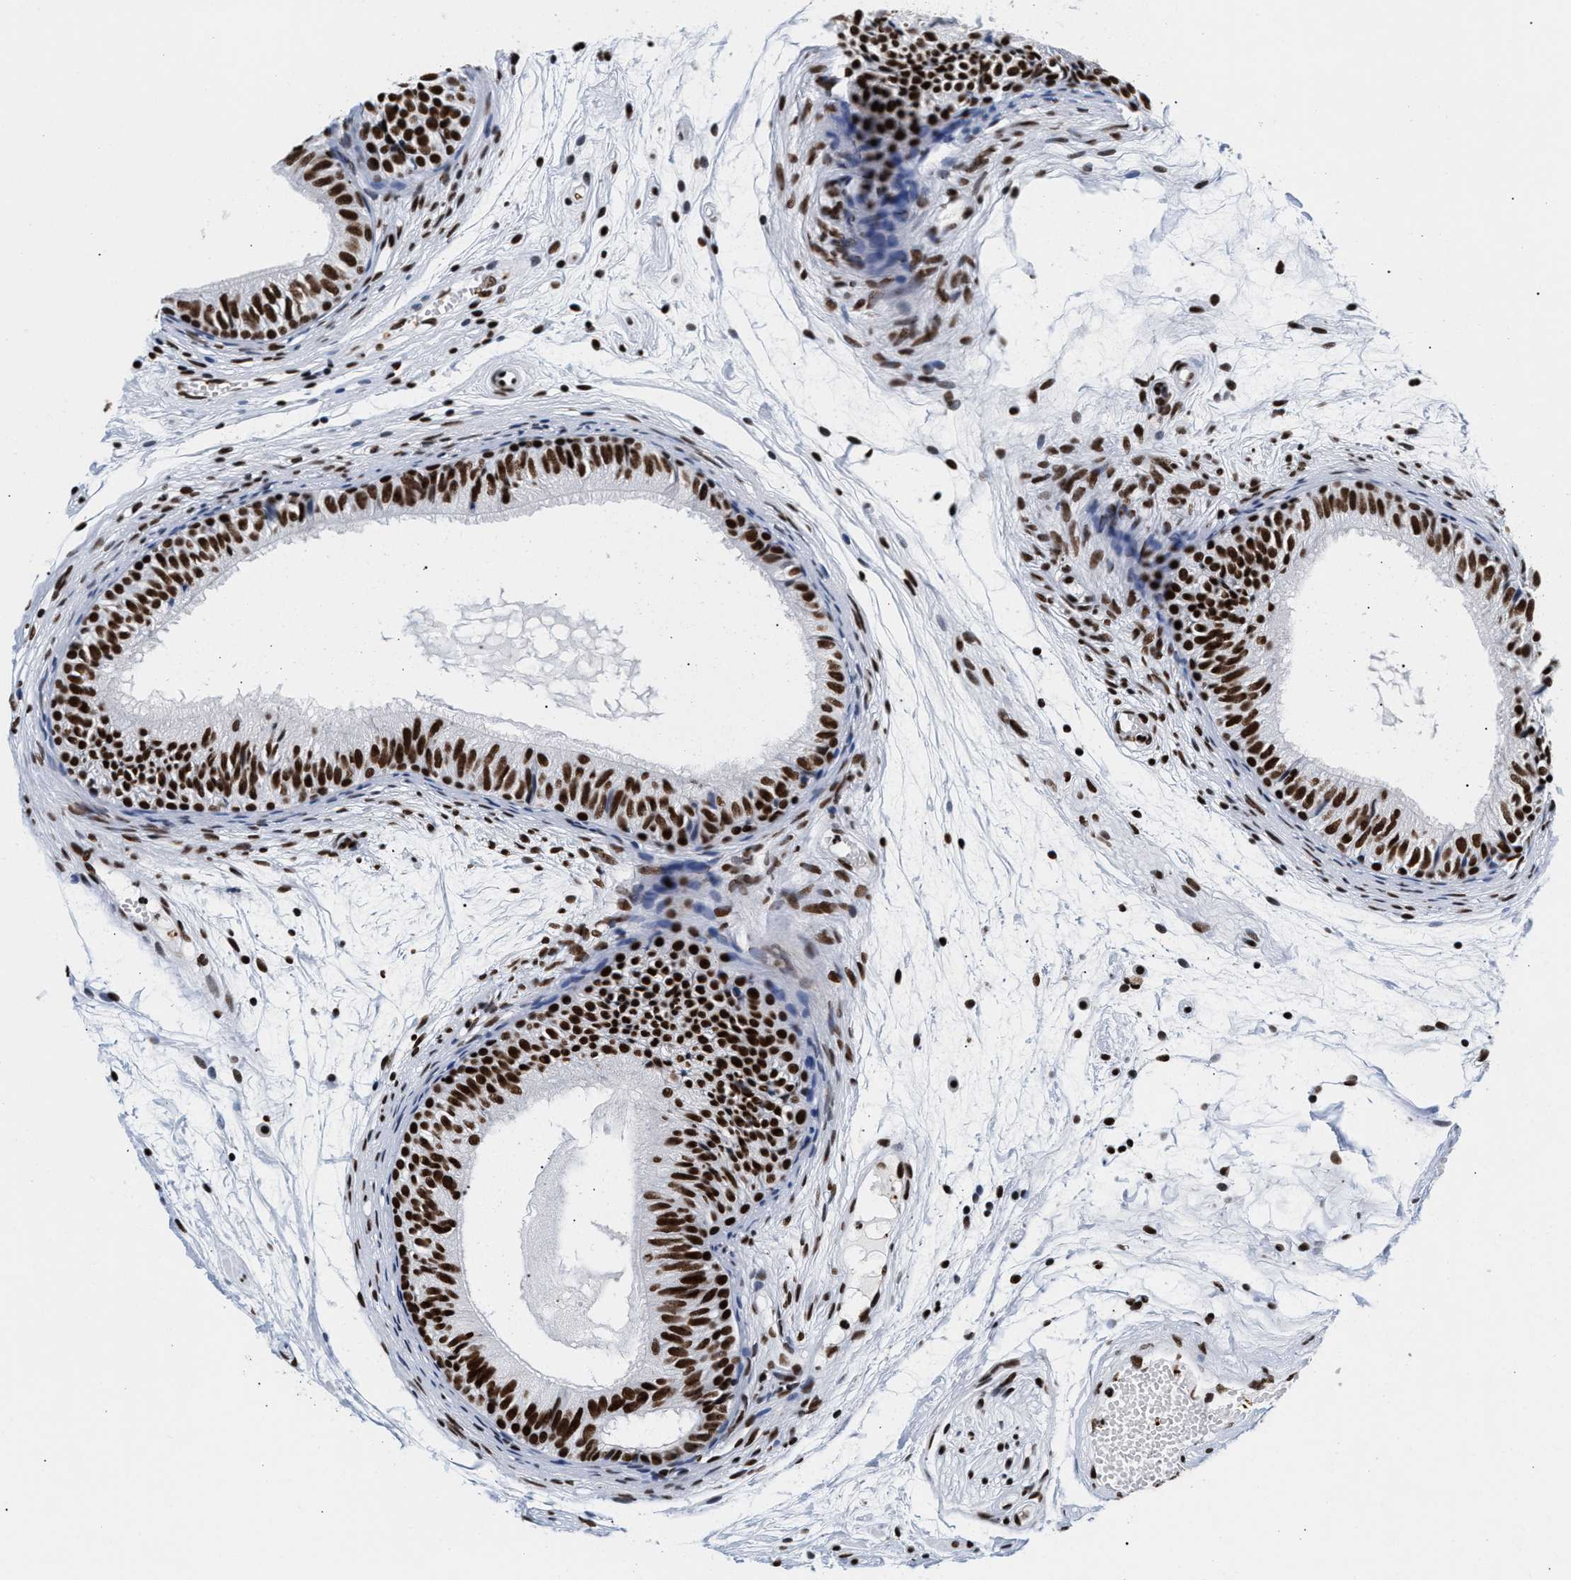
{"staining": {"intensity": "strong", "quantity": ">75%", "location": "nuclear"}, "tissue": "epididymis", "cell_type": "Glandular cells", "image_type": "normal", "snomed": [{"axis": "morphology", "description": "Normal tissue, NOS"}, {"axis": "morphology", "description": "Atrophy, NOS"}, {"axis": "topography", "description": "Testis"}, {"axis": "topography", "description": "Epididymis"}], "caption": "Glandular cells reveal strong nuclear positivity in approximately >75% of cells in benign epididymis. The protein is shown in brown color, while the nuclei are stained blue.", "gene": "RAD21", "patient": {"sex": "male", "age": 18}}